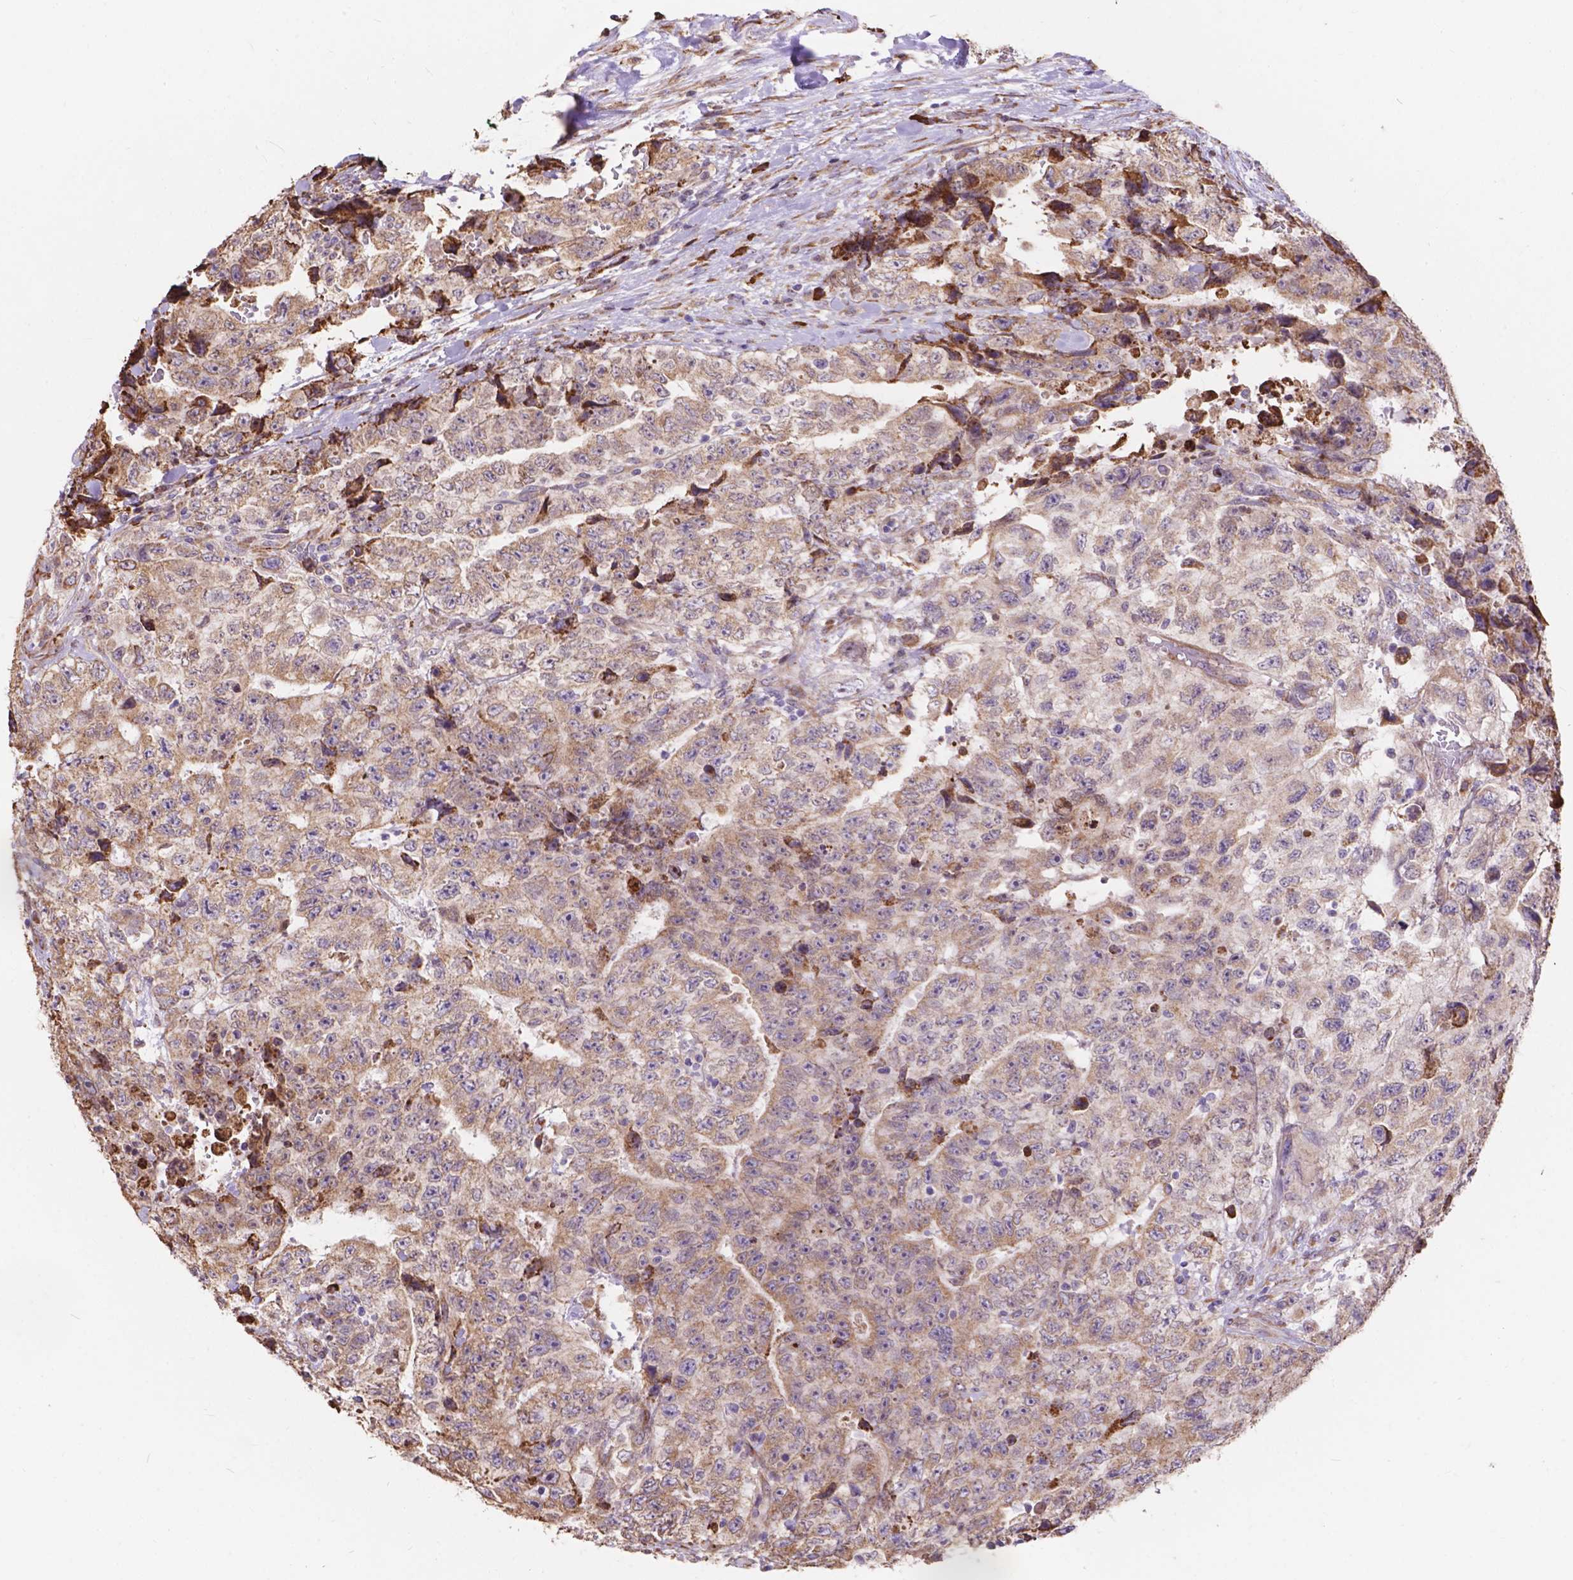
{"staining": {"intensity": "weak", "quantity": "25%-75%", "location": "cytoplasmic/membranous"}, "tissue": "testis cancer", "cell_type": "Tumor cells", "image_type": "cancer", "snomed": [{"axis": "morphology", "description": "Carcinoma, Embryonal, NOS"}, {"axis": "topography", "description": "Testis"}], "caption": "Testis embryonal carcinoma stained for a protein (brown) demonstrates weak cytoplasmic/membranous positive positivity in approximately 25%-75% of tumor cells.", "gene": "IPO11", "patient": {"sex": "male", "age": 24}}